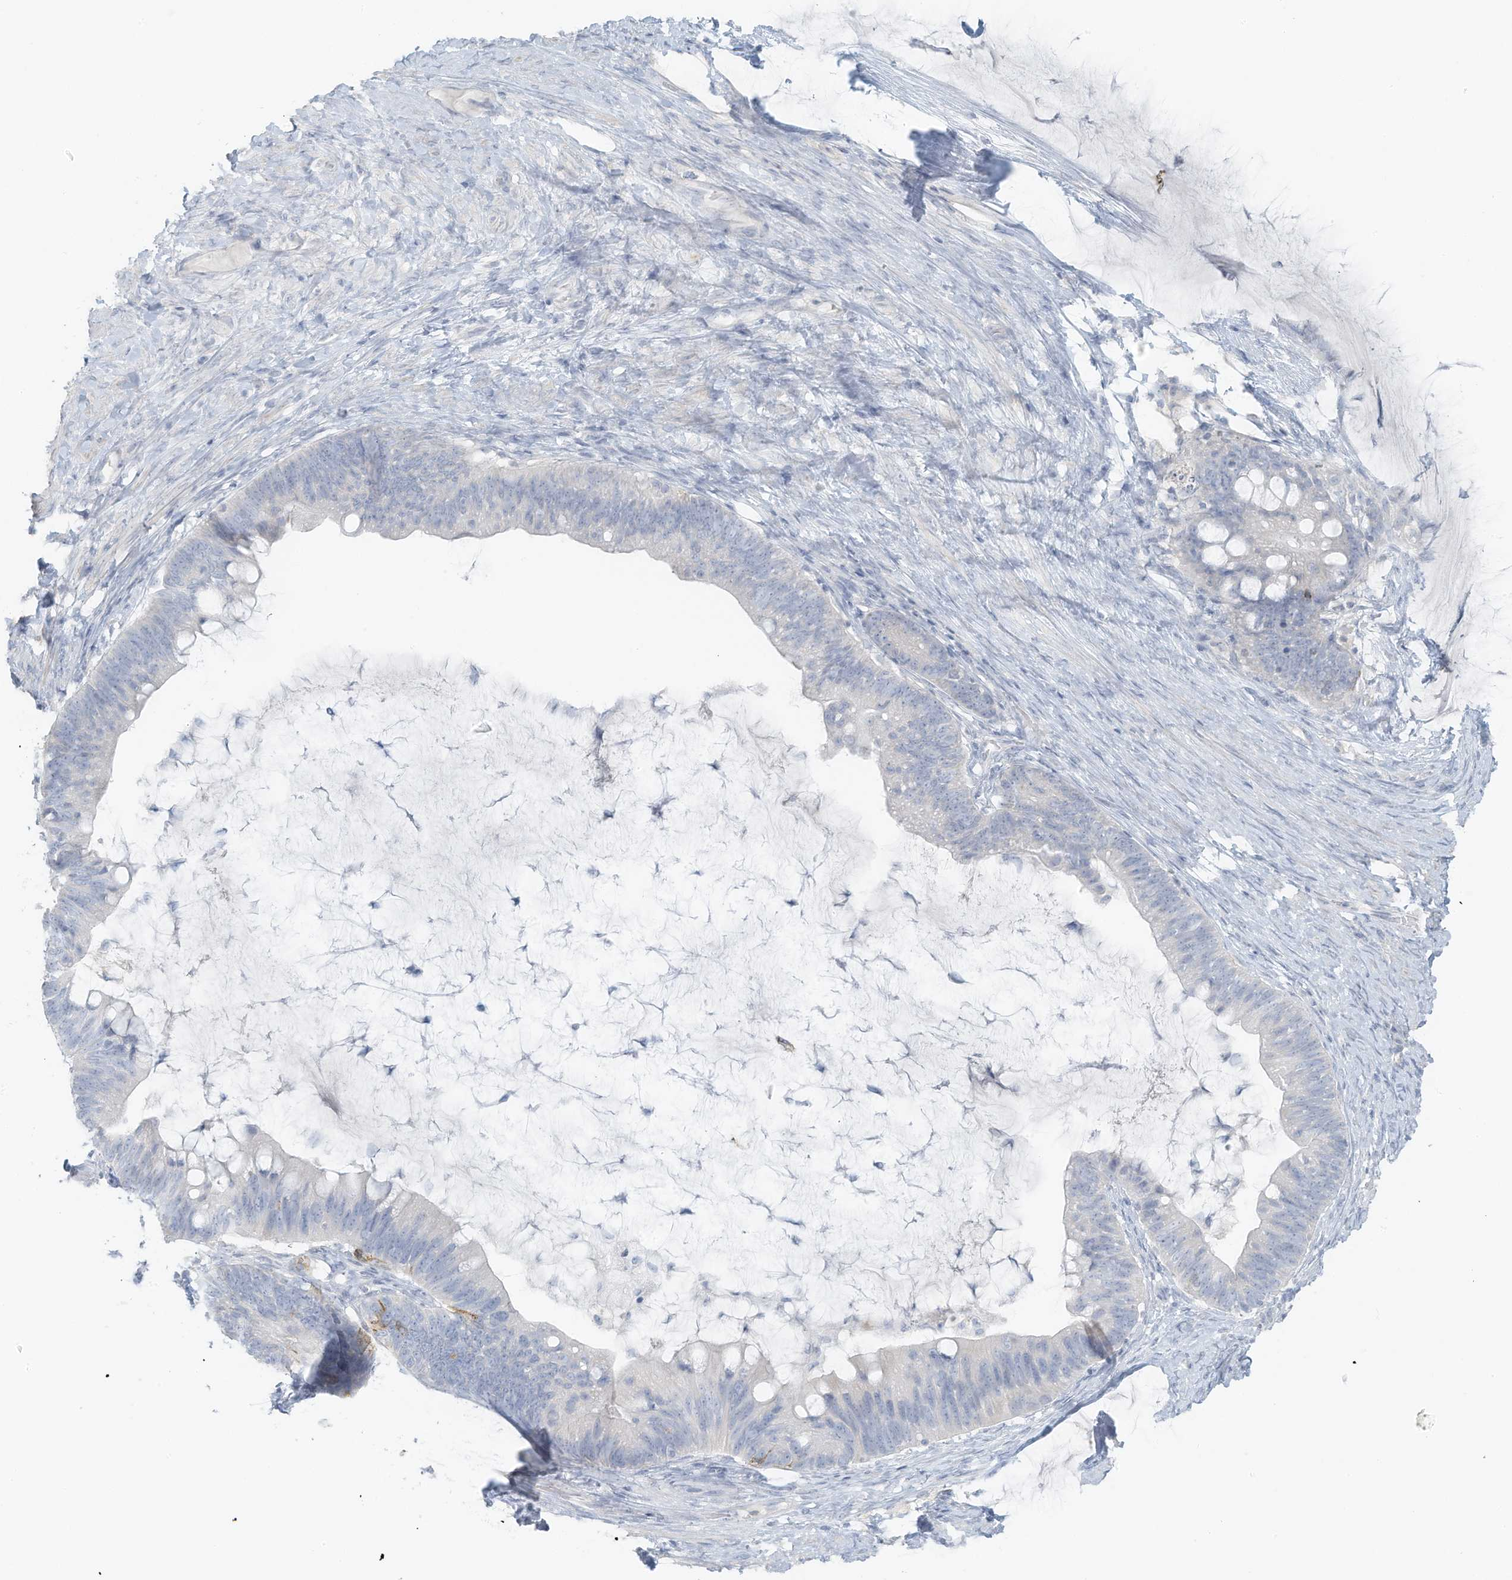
{"staining": {"intensity": "negative", "quantity": "none", "location": "none"}, "tissue": "ovarian cancer", "cell_type": "Tumor cells", "image_type": "cancer", "snomed": [{"axis": "morphology", "description": "Cystadenocarcinoma, mucinous, NOS"}, {"axis": "topography", "description": "Ovary"}], "caption": "Human mucinous cystadenocarcinoma (ovarian) stained for a protein using IHC displays no expression in tumor cells.", "gene": "SLC25A43", "patient": {"sex": "female", "age": 61}}